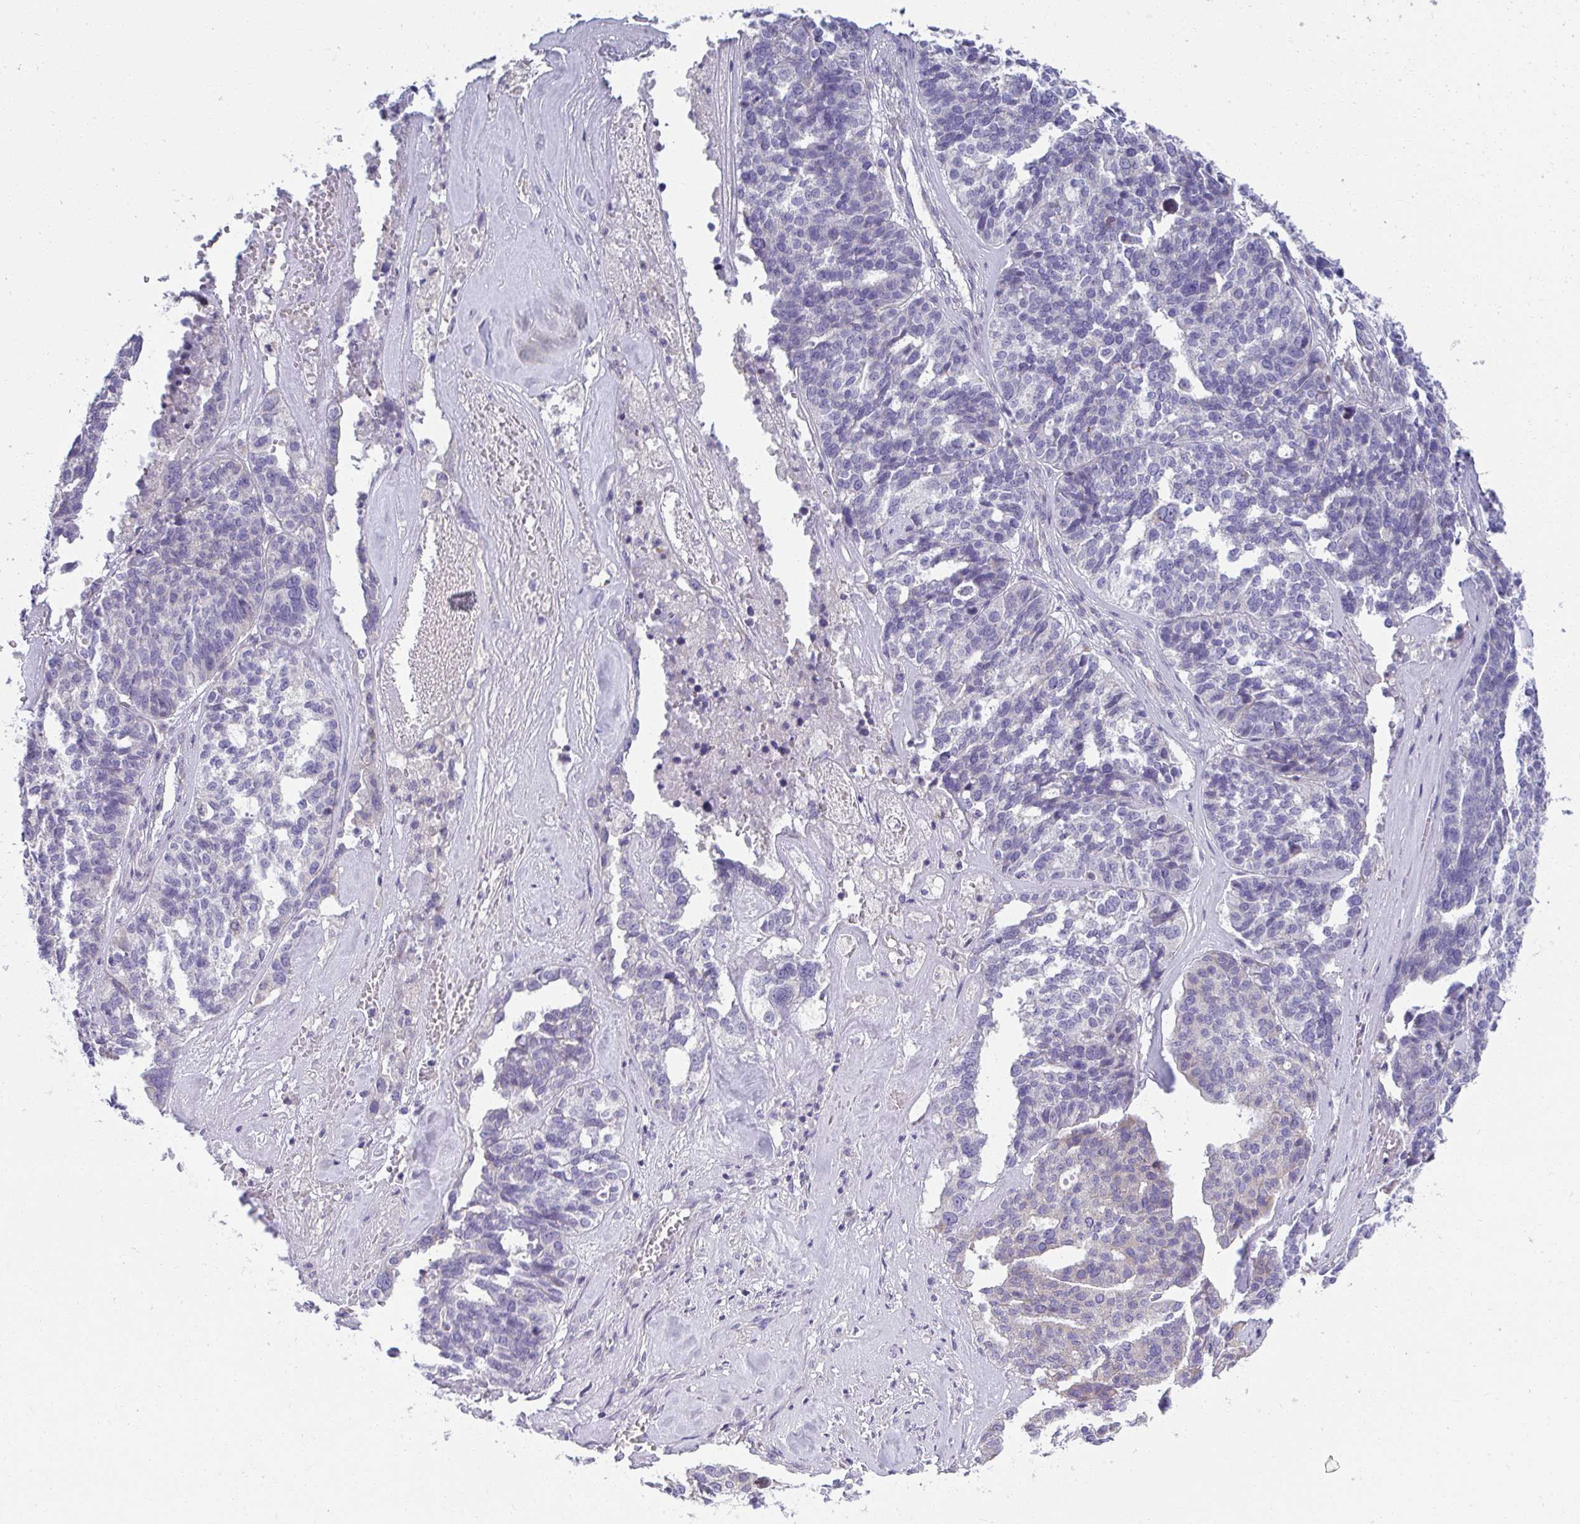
{"staining": {"intensity": "negative", "quantity": "none", "location": "none"}, "tissue": "ovarian cancer", "cell_type": "Tumor cells", "image_type": "cancer", "snomed": [{"axis": "morphology", "description": "Cystadenocarcinoma, serous, NOS"}, {"axis": "topography", "description": "Ovary"}], "caption": "Tumor cells are negative for brown protein staining in ovarian cancer (serous cystadenocarcinoma).", "gene": "FASLG", "patient": {"sex": "female", "age": 59}}